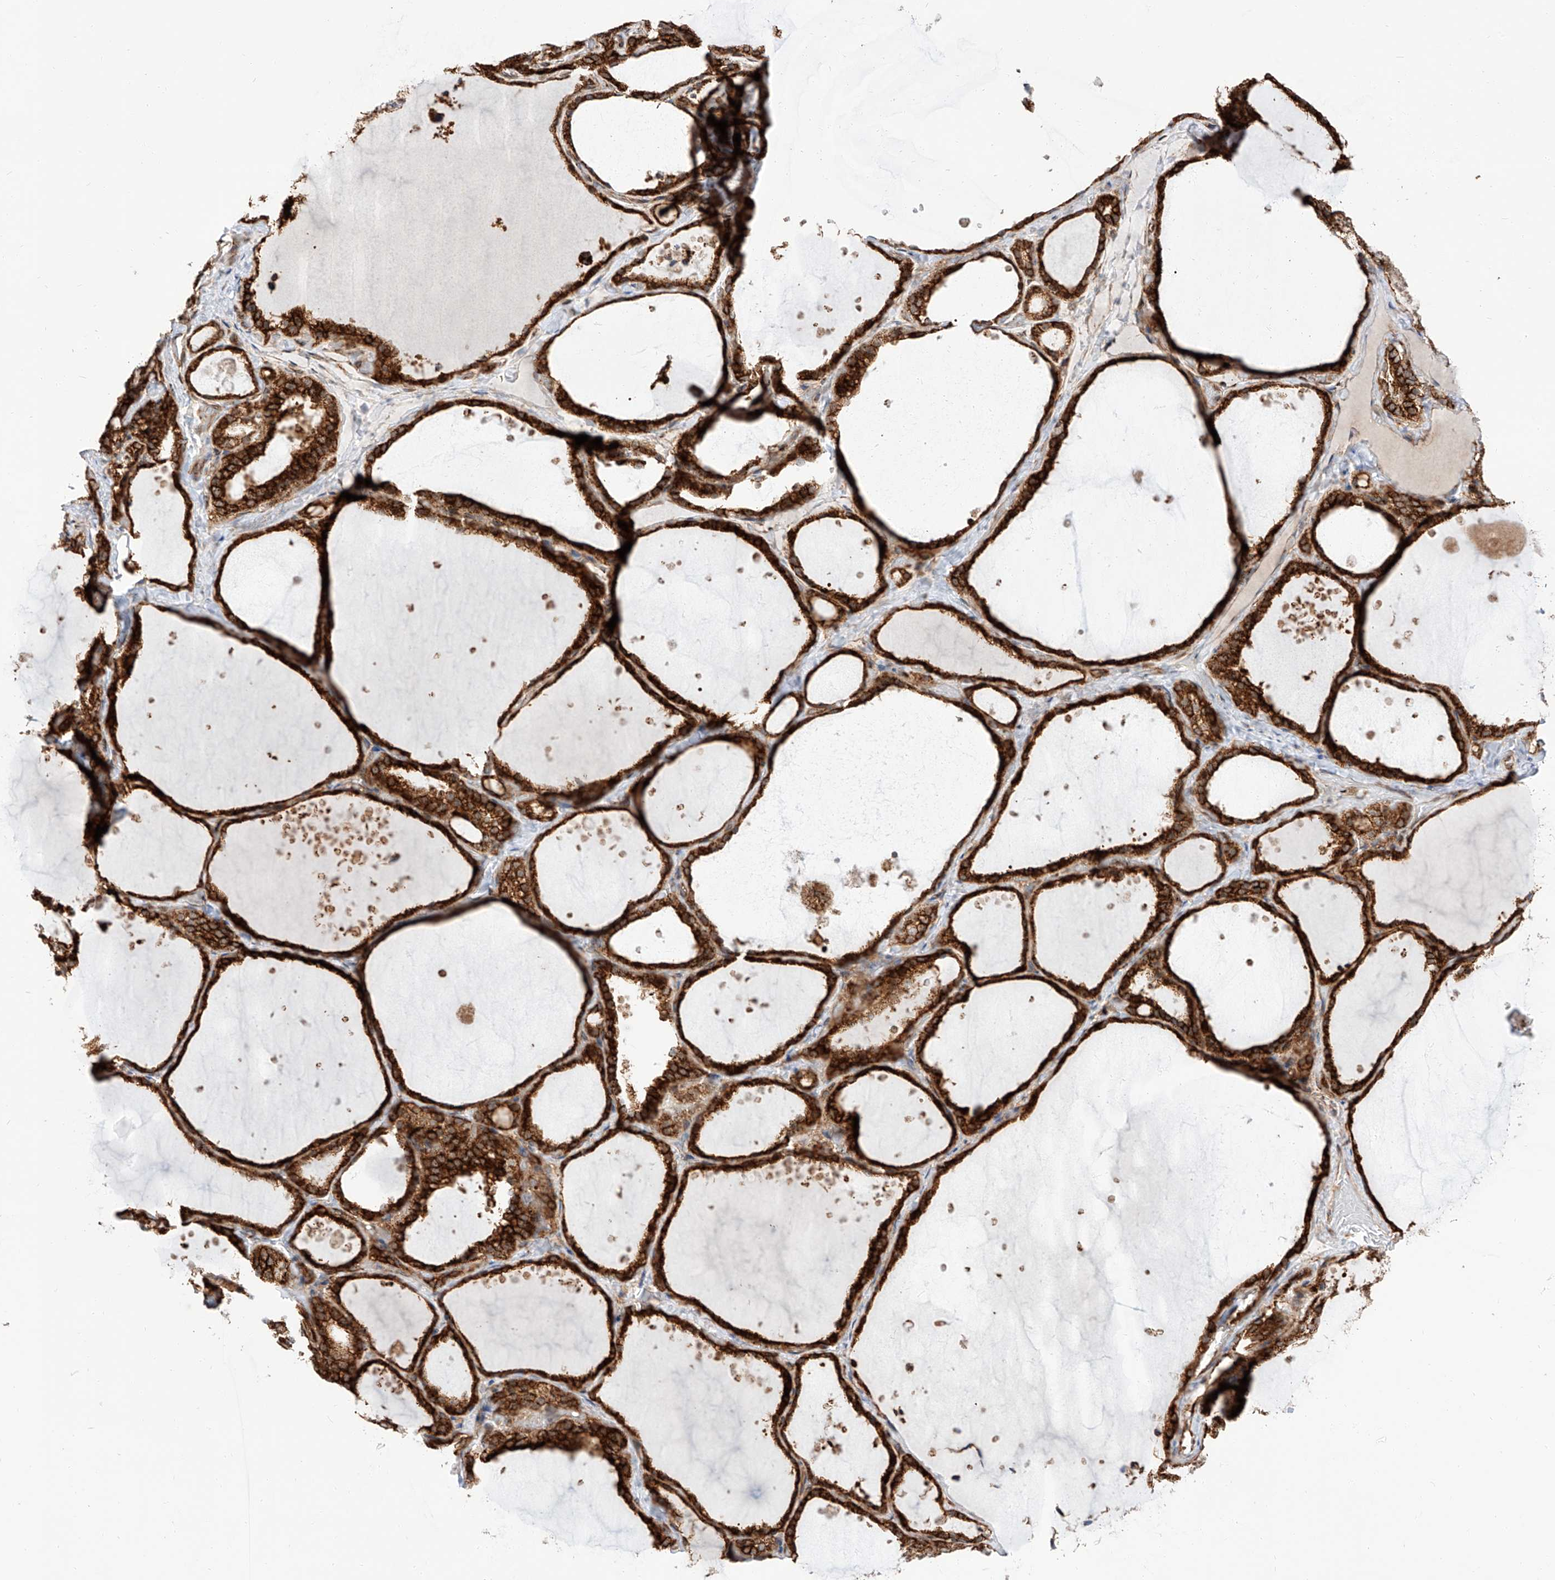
{"staining": {"intensity": "strong", "quantity": ">75%", "location": "cytoplasmic/membranous"}, "tissue": "thyroid gland", "cell_type": "Glandular cells", "image_type": "normal", "snomed": [{"axis": "morphology", "description": "Normal tissue, NOS"}, {"axis": "topography", "description": "Thyroid gland"}], "caption": "This histopathology image displays unremarkable thyroid gland stained with IHC to label a protein in brown. The cytoplasmic/membranous of glandular cells show strong positivity for the protein. Nuclei are counter-stained blue.", "gene": "ISCA2", "patient": {"sex": "female", "age": 44}}